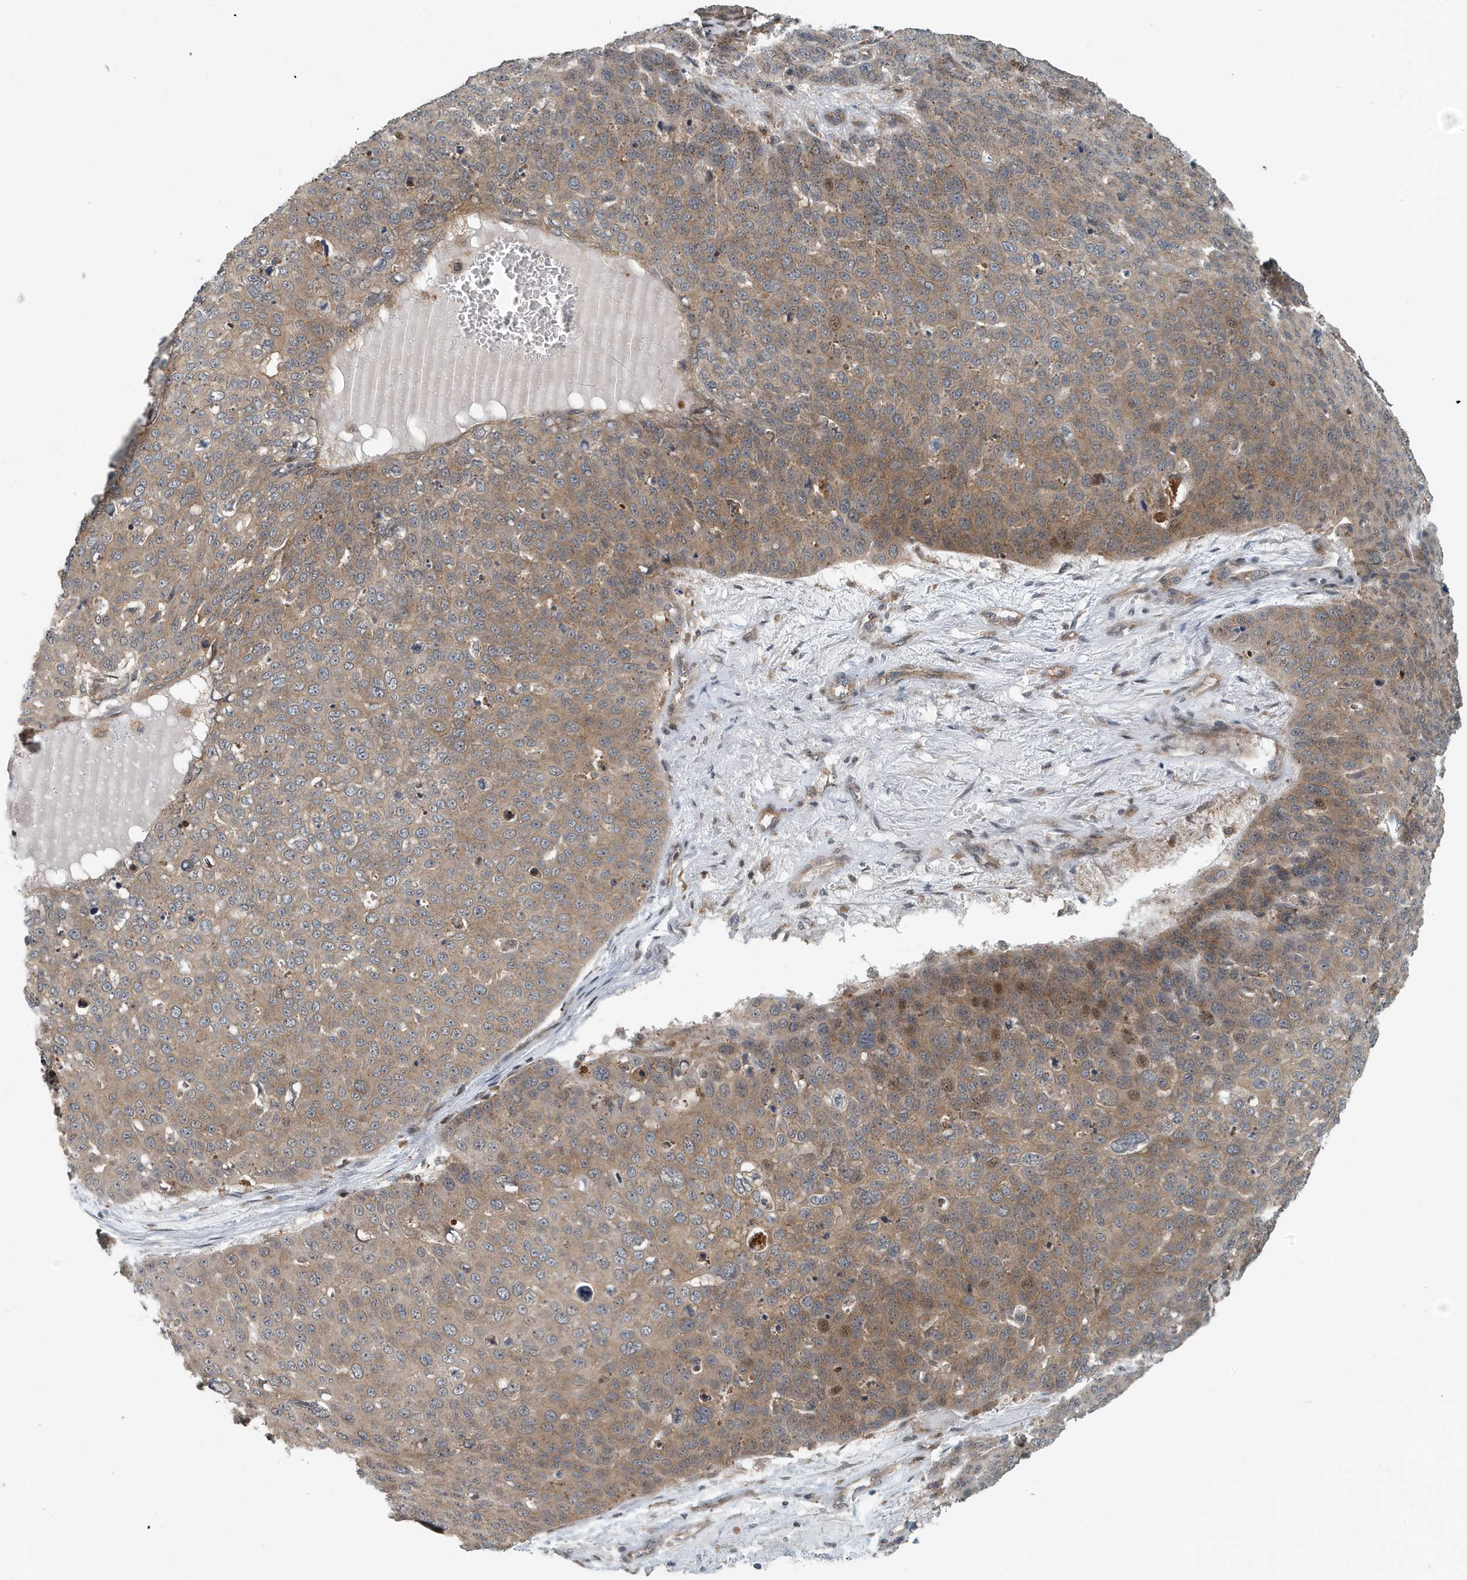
{"staining": {"intensity": "weak", "quantity": ">75%", "location": "cytoplasmic/membranous,nuclear"}, "tissue": "skin cancer", "cell_type": "Tumor cells", "image_type": "cancer", "snomed": [{"axis": "morphology", "description": "Squamous cell carcinoma, NOS"}, {"axis": "topography", "description": "Skin"}], "caption": "Immunohistochemistry micrograph of neoplastic tissue: skin cancer (squamous cell carcinoma) stained using immunohistochemistry (IHC) shows low levels of weak protein expression localized specifically in the cytoplasmic/membranous and nuclear of tumor cells, appearing as a cytoplasmic/membranous and nuclear brown color.", "gene": "KIF15", "patient": {"sex": "male", "age": 71}}